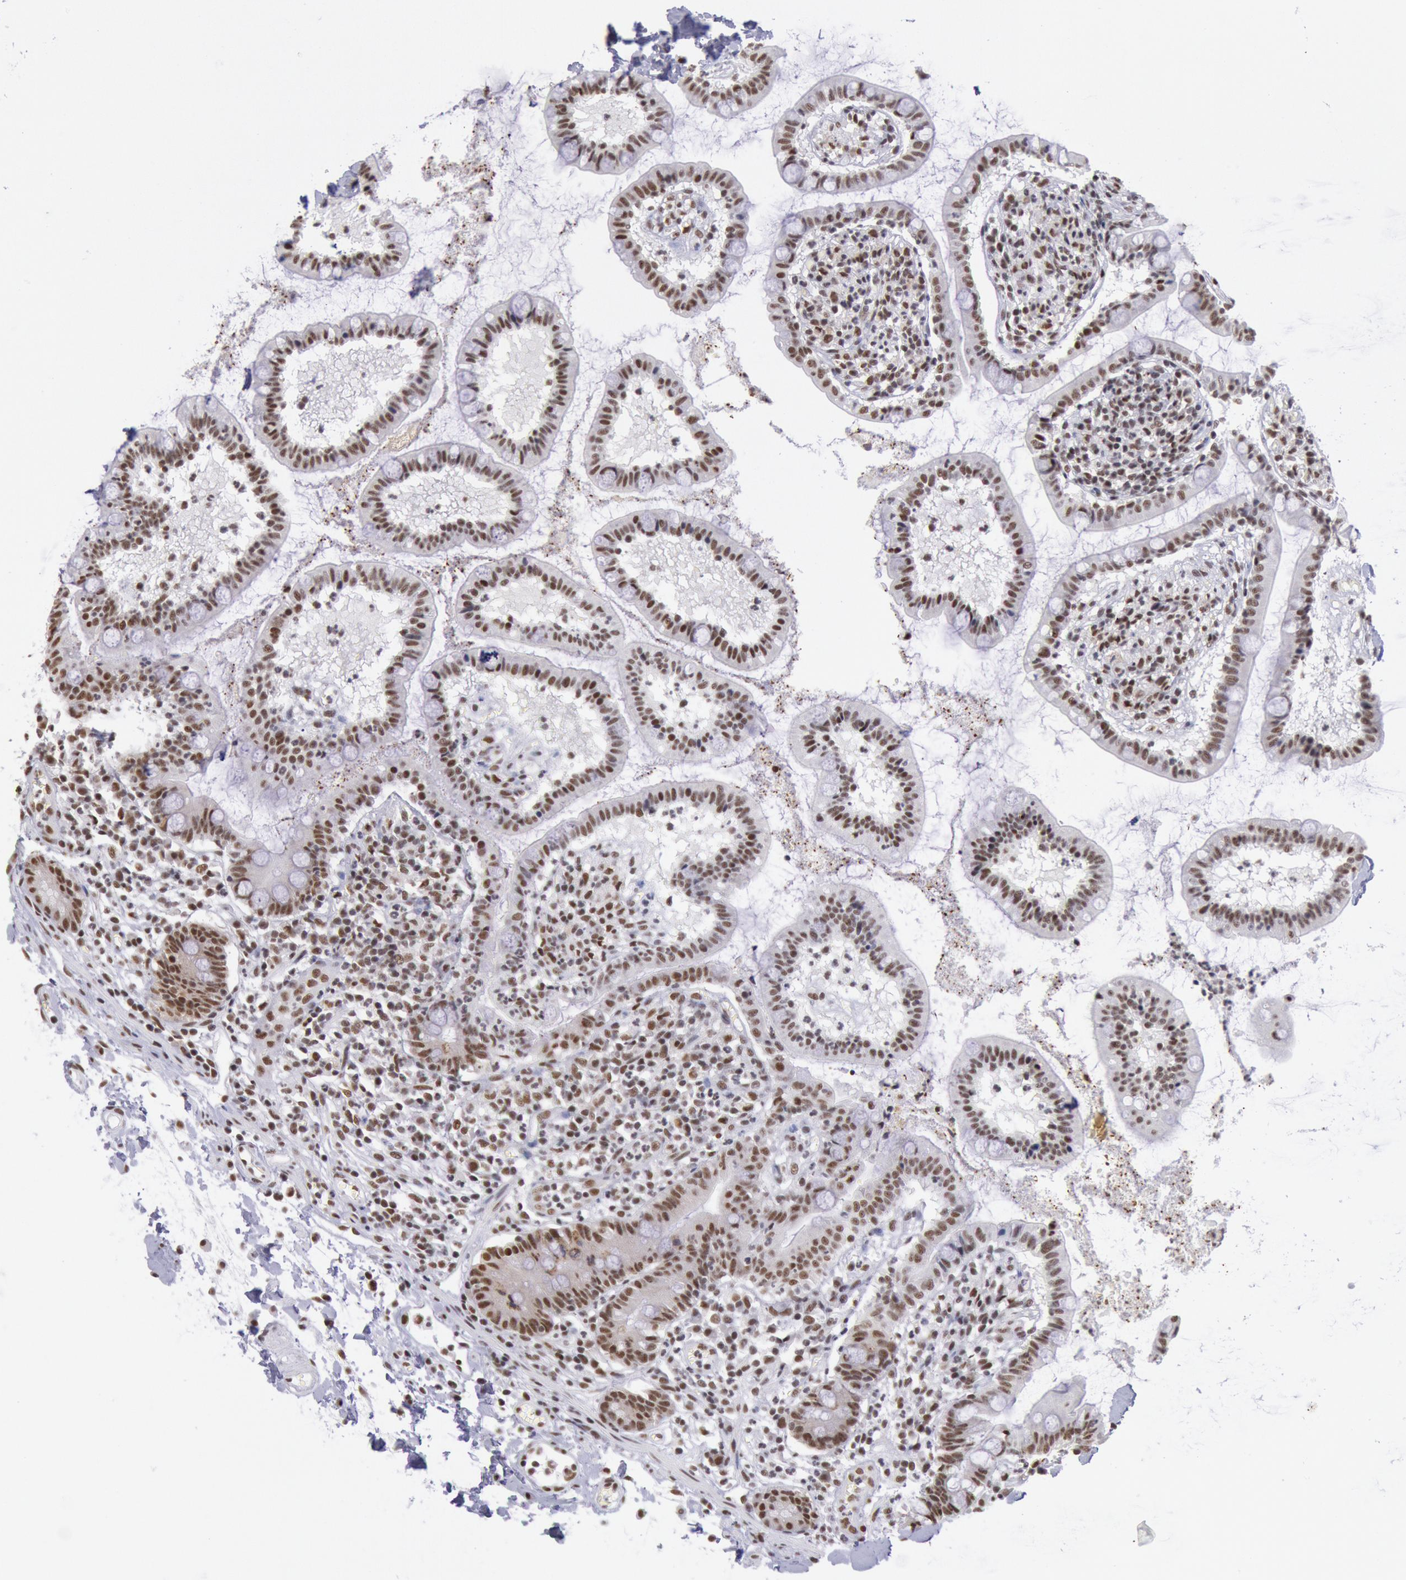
{"staining": {"intensity": "strong", "quantity": ">75%", "location": "nuclear"}, "tissue": "small intestine", "cell_type": "Glandular cells", "image_type": "normal", "snomed": [{"axis": "morphology", "description": "Normal tissue, NOS"}, {"axis": "topography", "description": "Small intestine"}], "caption": "About >75% of glandular cells in unremarkable human small intestine display strong nuclear protein staining as visualized by brown immunohistochemical staining.", "gene": "SNRPD3", "patient": {"sex": "female", "age": 61}}